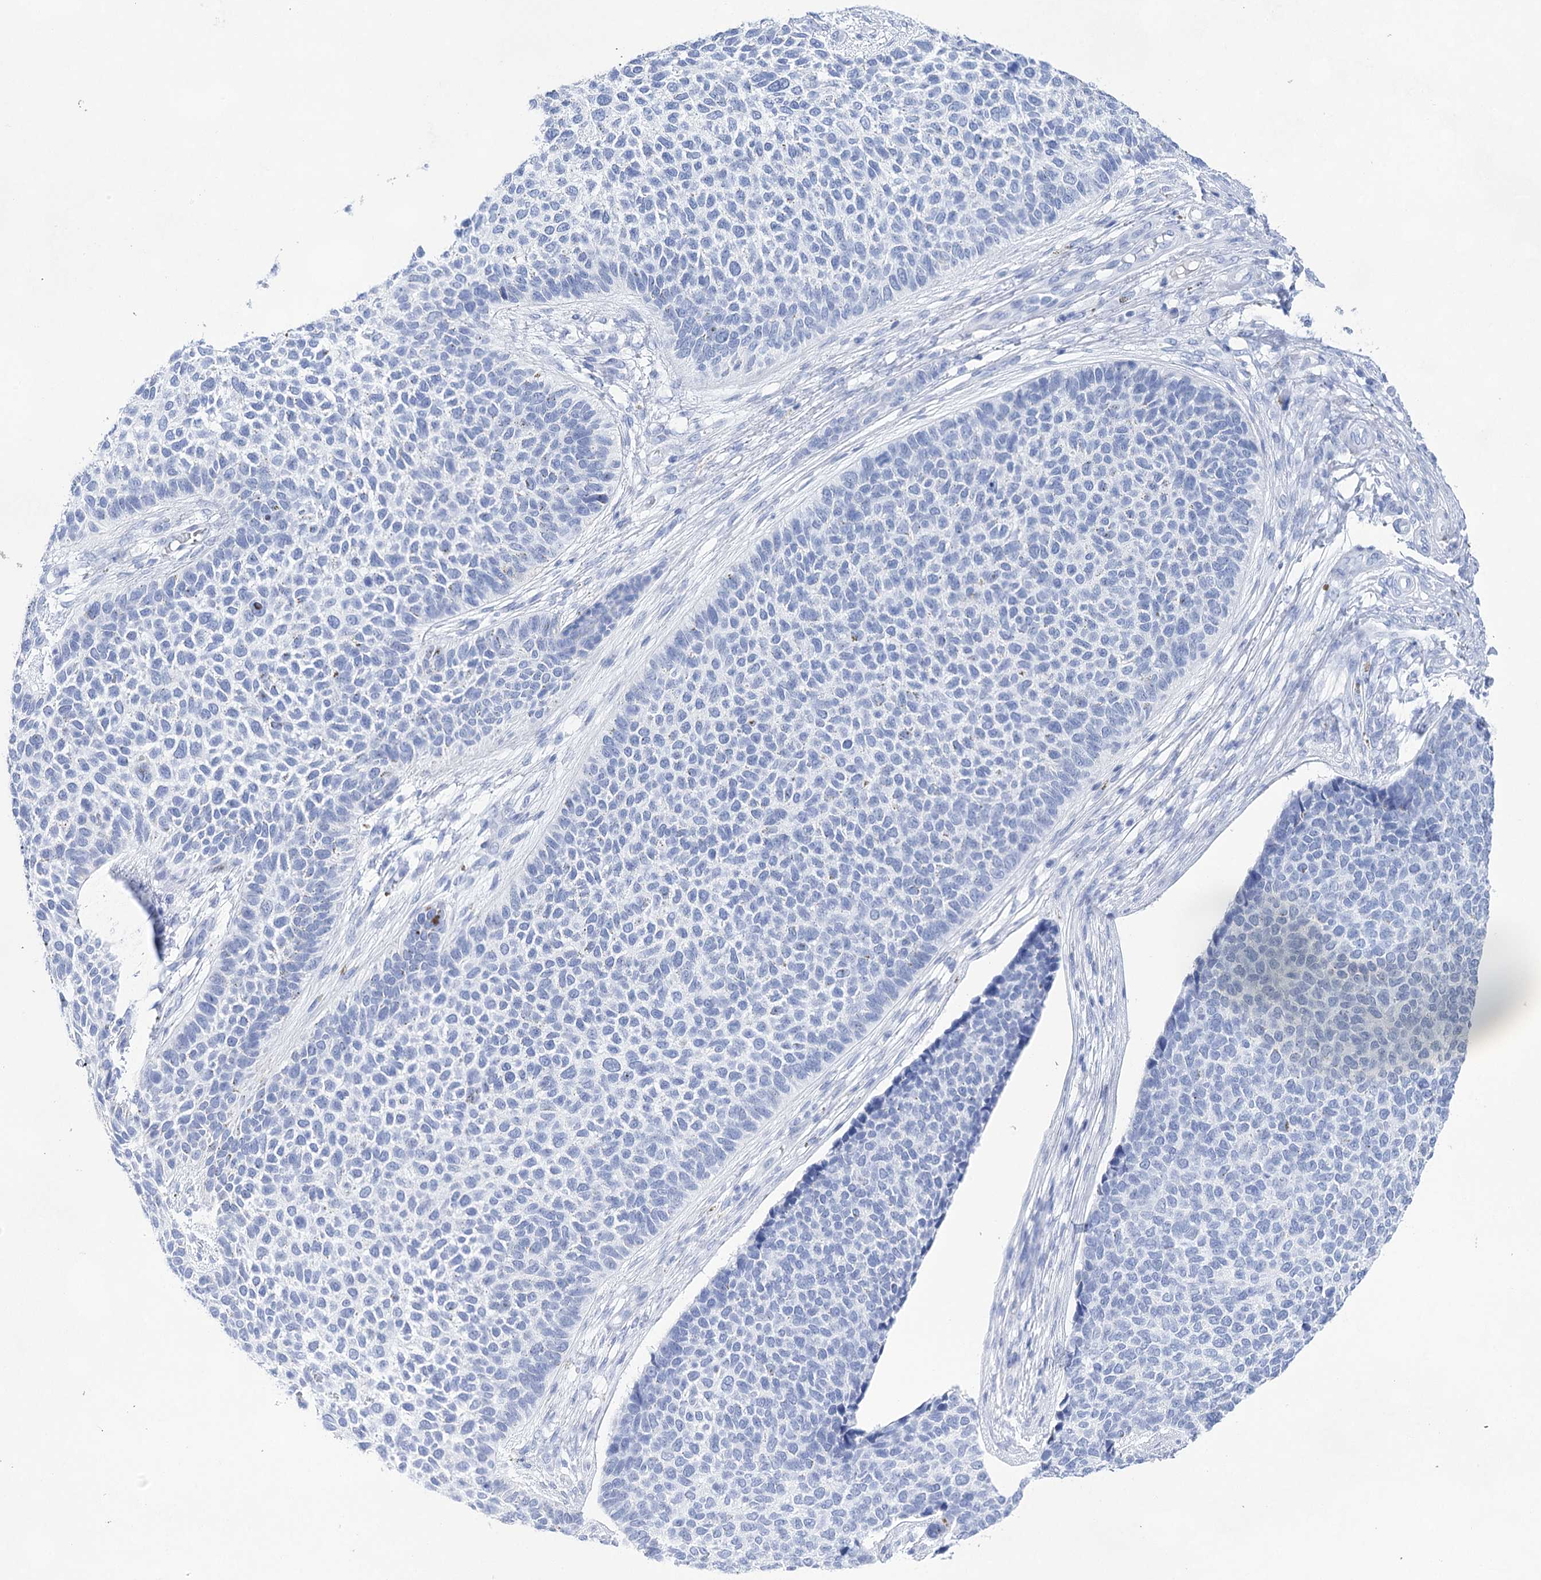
{"staining": {"intensity": "negative", "quantity": "none", "location": "none"}, "tissue": "skin cancer", "cell_type": "Tumor cells", "image_type": "cancer", "snomed": [{"axis": "morphology", "description": "Basal cell carcinoma"}, {"axis": "topography", "description": "Skin"}], "caption": "Tumor cells show no significant positivity in skin cancer.", "gene": "LALBA", "patient": {"sex": "female", "age": 84}}